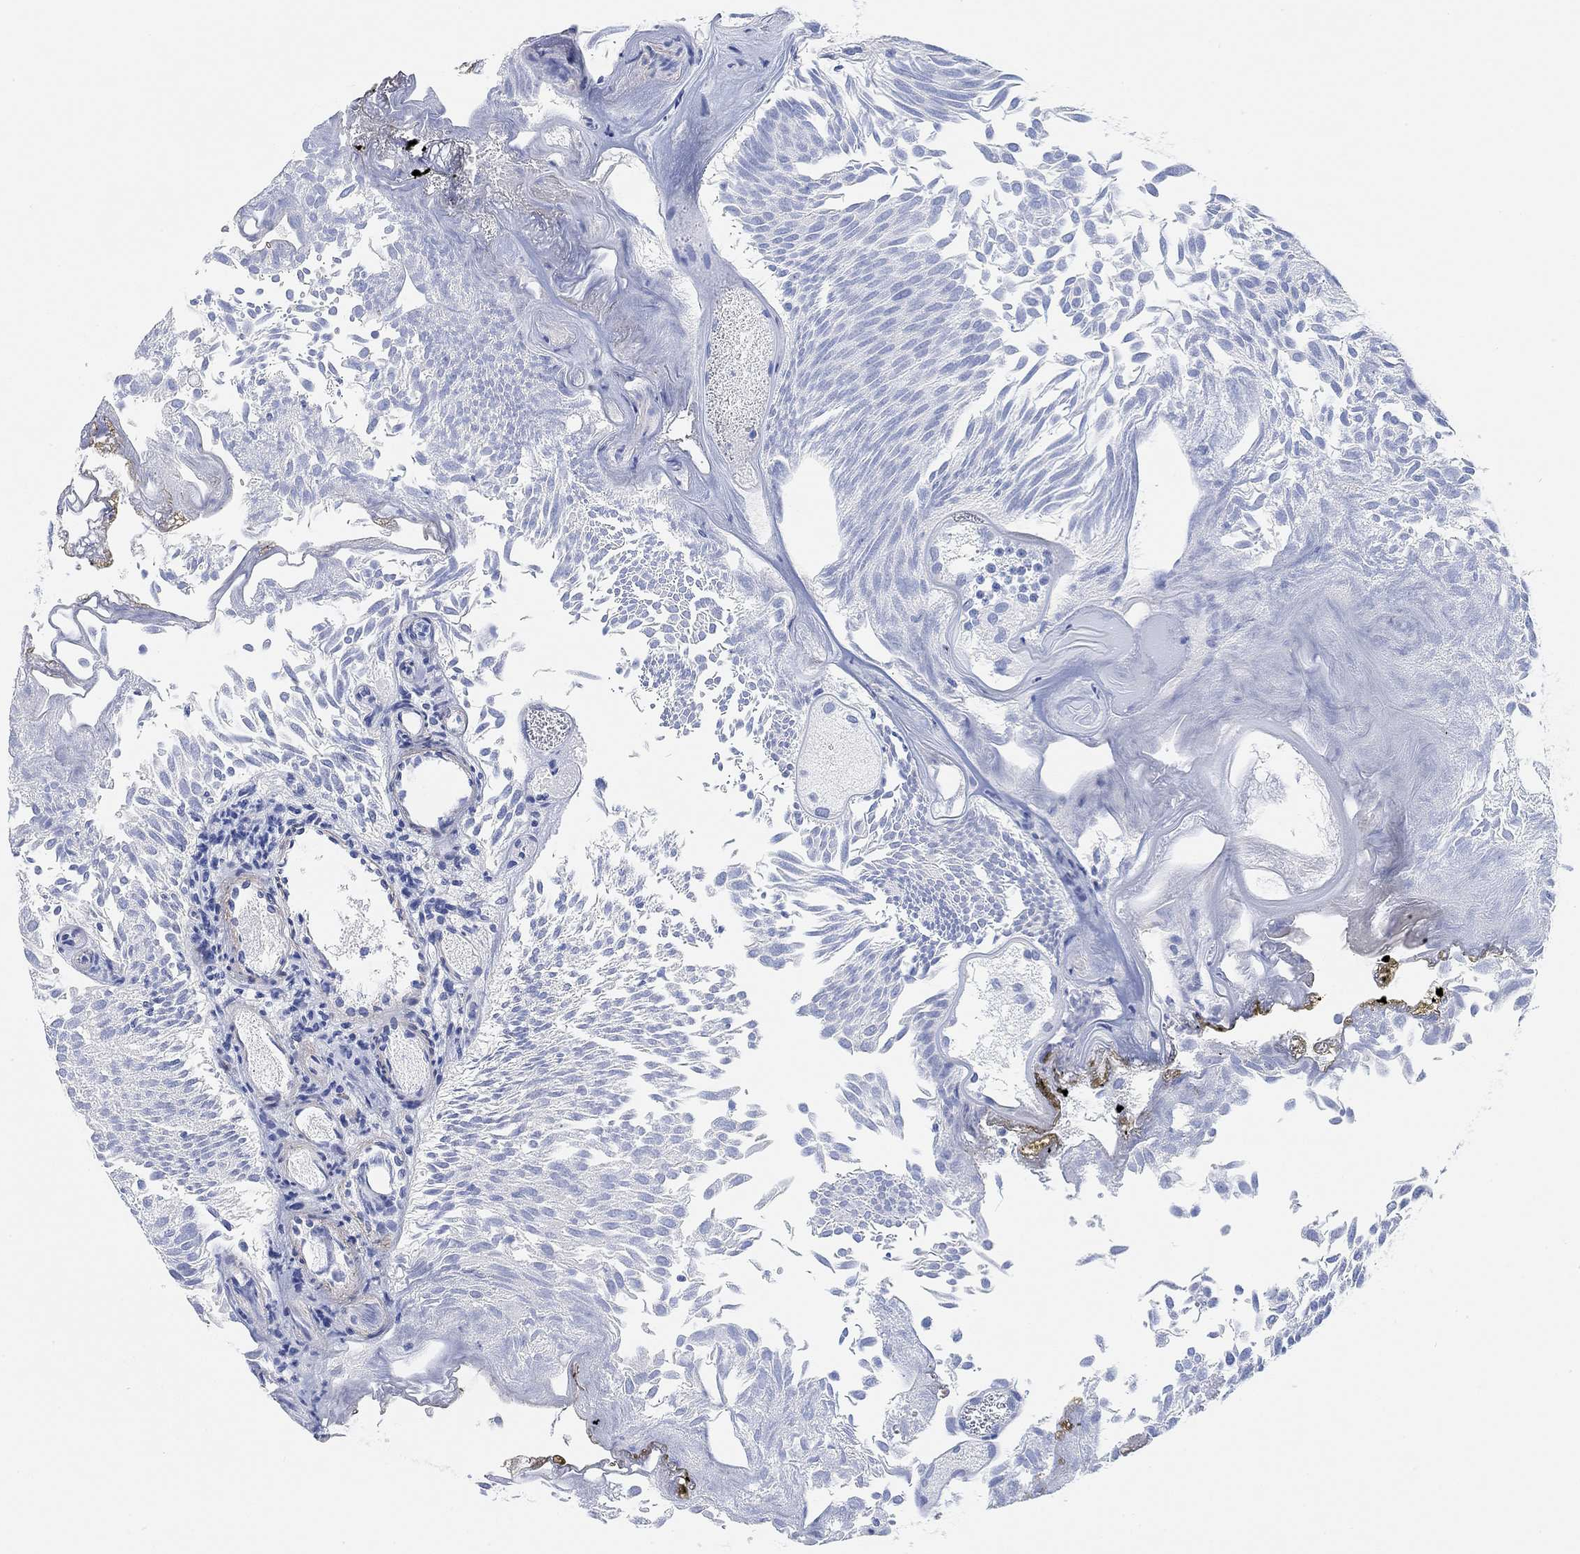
{"staining": {"intensity": "negative", "quantity": "none", "location": "none"}, "tissue": "urothelial cancer", "cell_type": "Tumor cells", "image_type": "cancer", "snomed": [{"axis": "morphology", "description": "Urothelial carcinoma, Low grade"}, {"axis": "topography", "description": "Urinary bladder"}], "caption": "An image of urothelial carcinoma (low-grade) stained for a protein shows no brown staining in tumor cells.", "gene": "ANKRD33", "patient": {"sex": "male", "age": 52}}